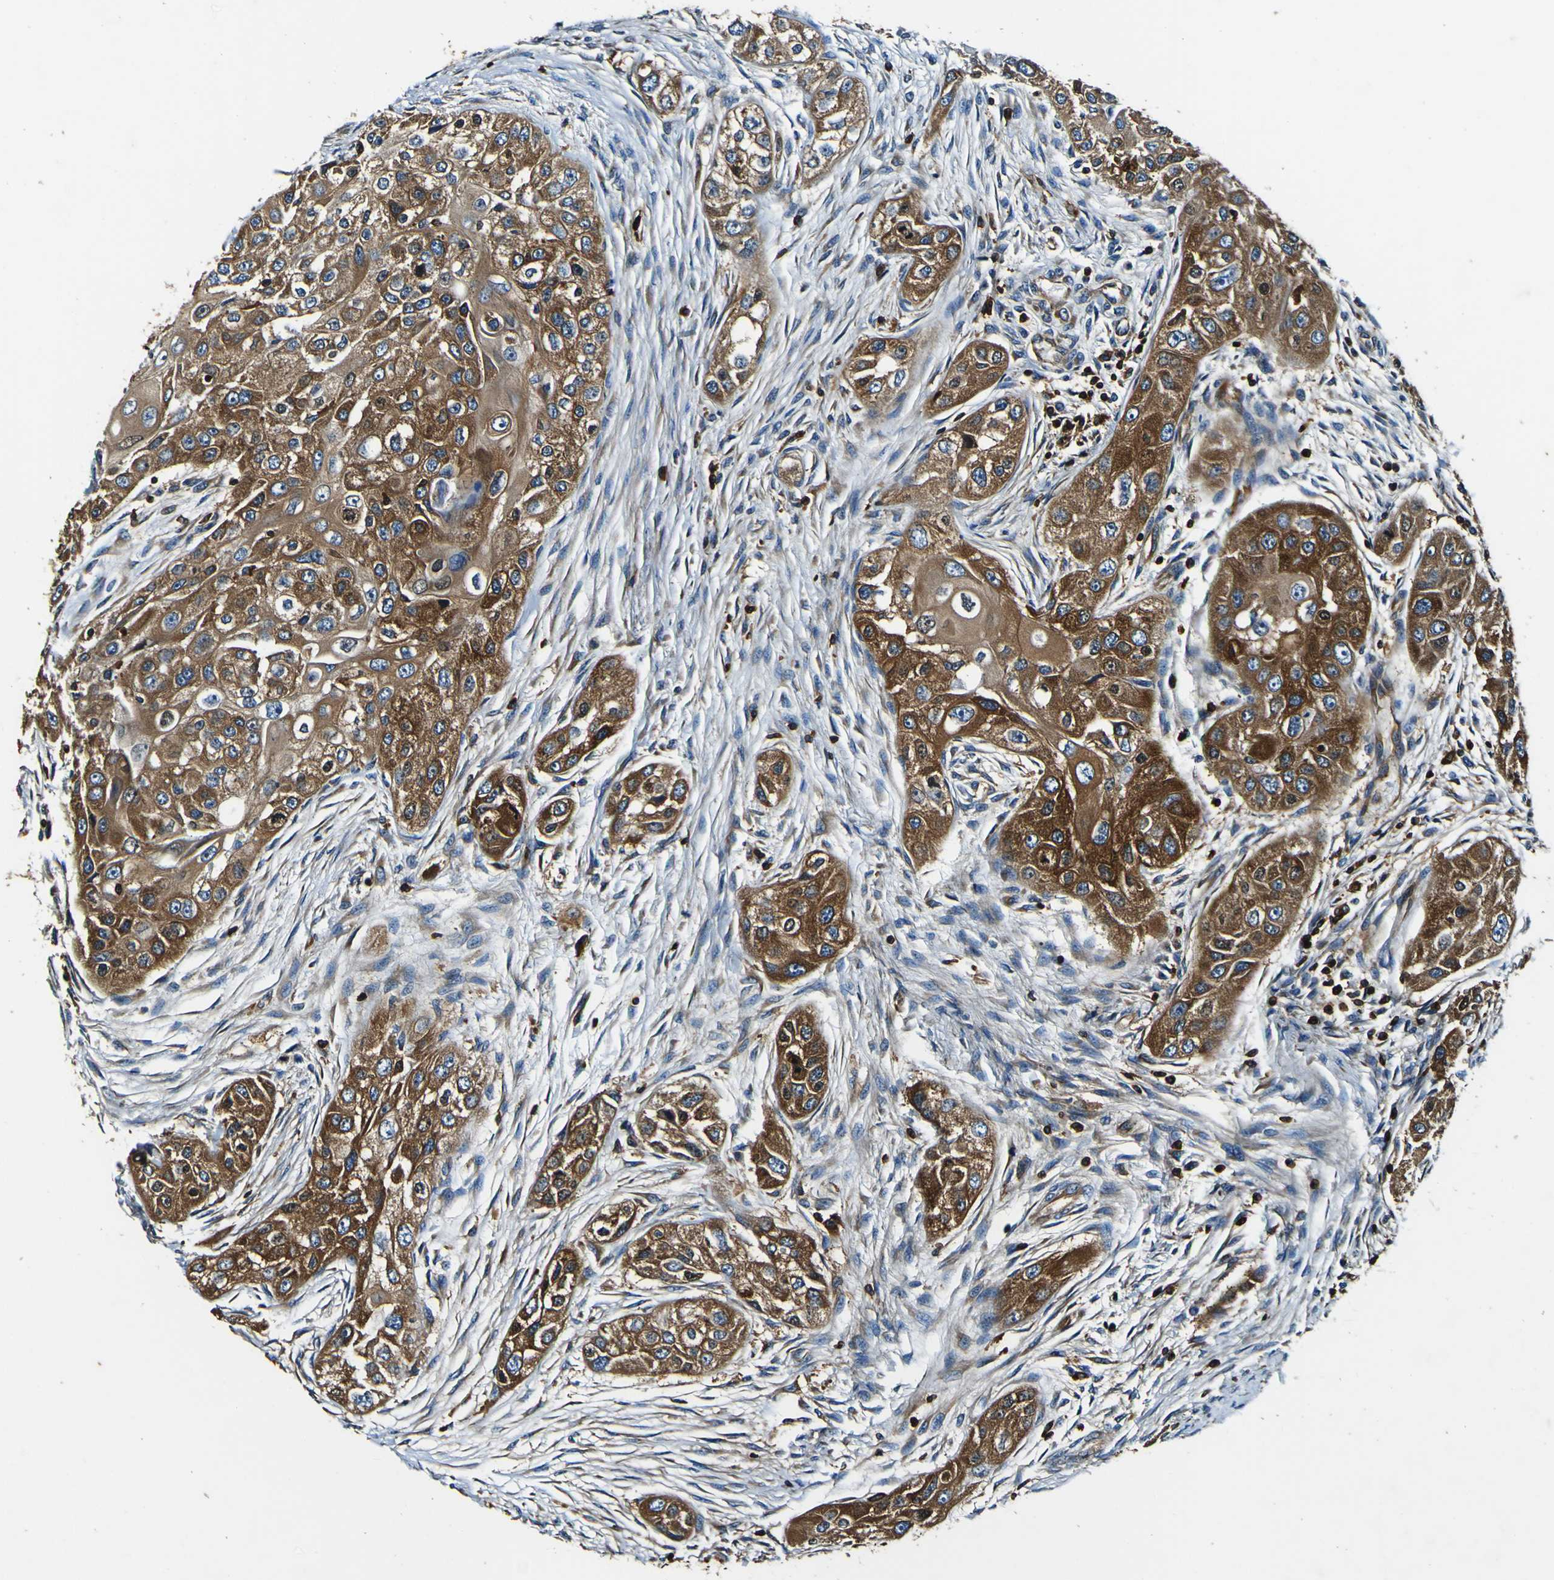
{"staining": {"intensity": "strong", "quantity": ">75%", "location": "cytoplasmic/membranous"}, "tissue": "head and neck cancer", "cell_type": "Tumor cells", "image_type": "cancer", "snomed": [{"axis": "morphology", "description": "Normal tissue, NOS"}, {"axis": "morphology", "description": "Squamous cell carcinoma, NOS"}, {"axis": "topography", "description": "Skeletal muscle"}, {"axis": "topography", "description": "Head-Neck"}], "caption": "Head and neck cancer stained for a protein (brown) displays strong cytoplasmic/membranous positive positivity in about >75% of tumor cells.", "gene": "RHOT2", "patient": {"sex": "male", "age": 51}}